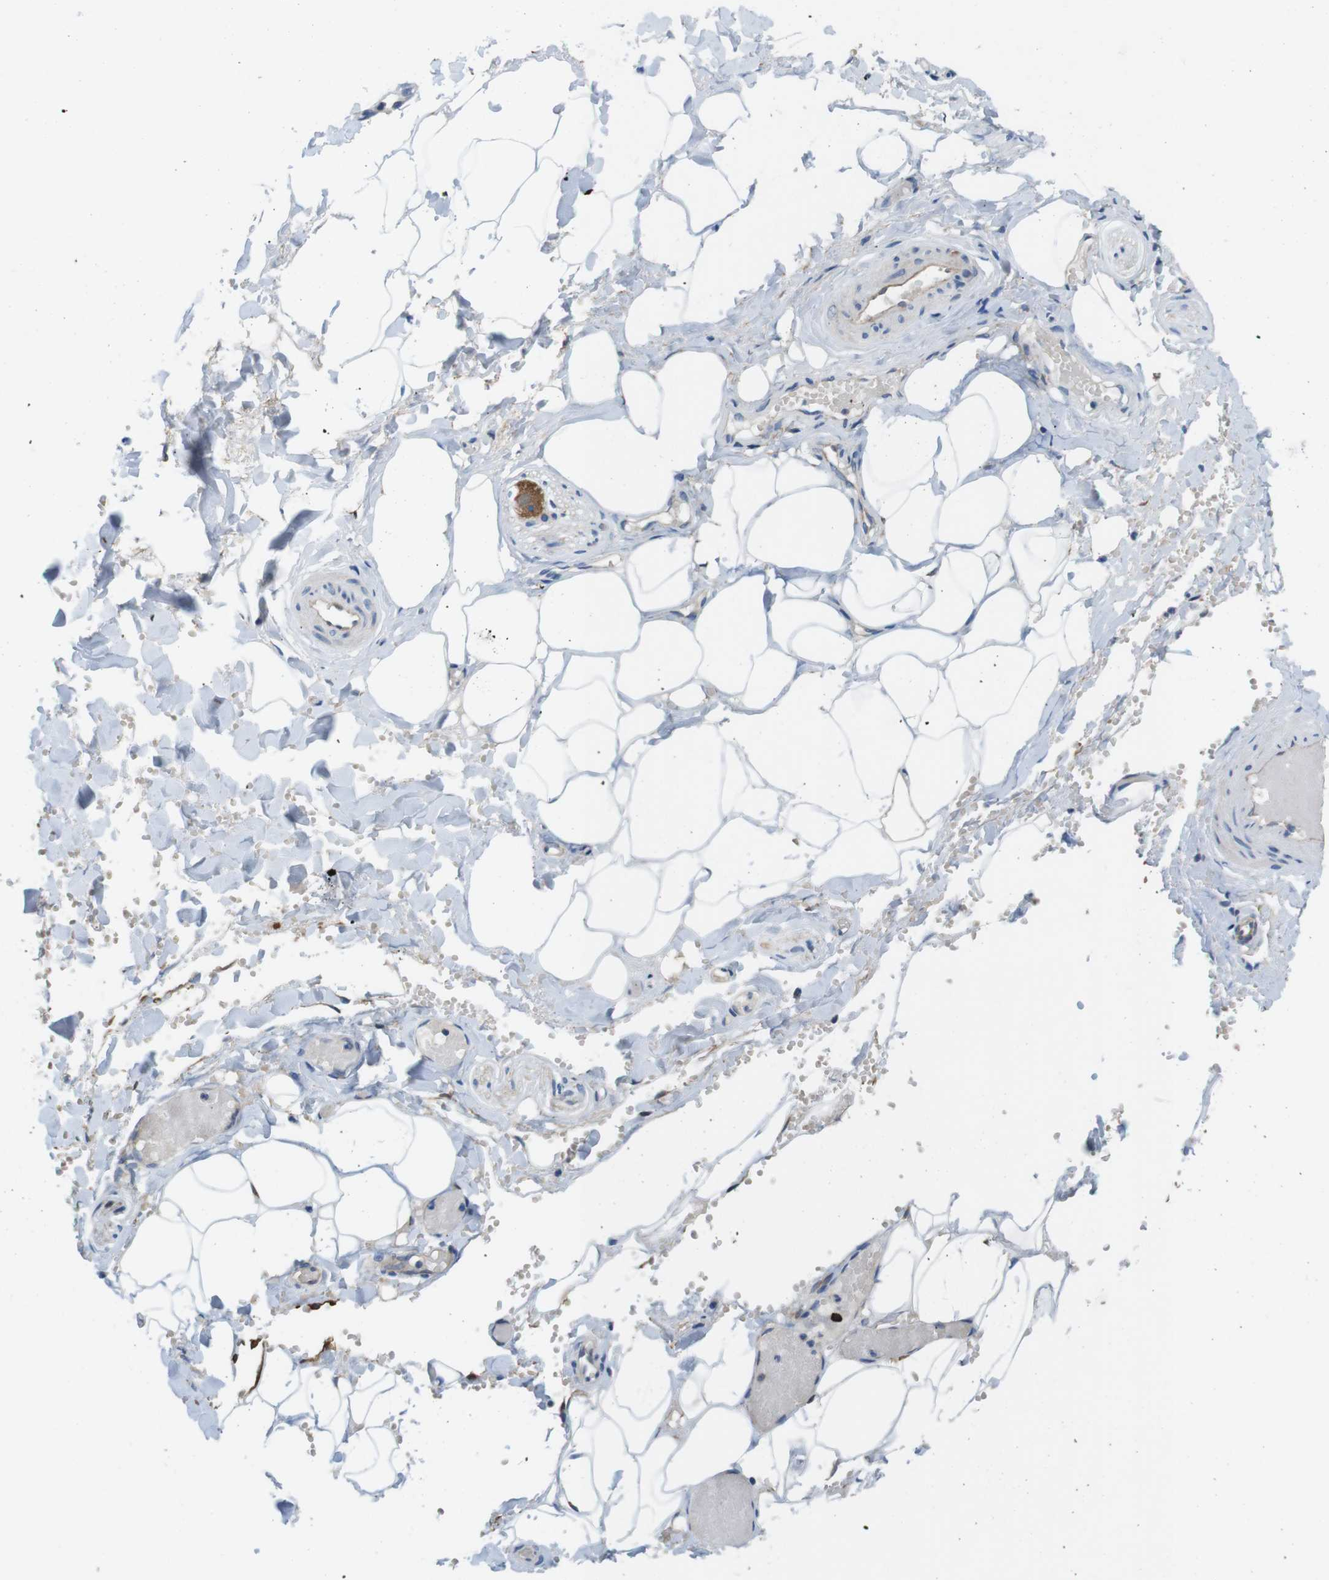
{"staining": {"intensity": "negative", "quantity": "none", "location": "none"}, "tissue": "adipose tissue", "cell_type": "Adipocytes", "image_type": "normal", "snomed": [{"axis": "morphology", "description": "Normal tissue, NOS"}, {"axis": "topography", "description": "Soft tissue"}, {"axis": "topography", "description": "Vascular tissue"}], "caption": "High power microscopy photomicrograph of an IHC histopathology image of normal adipose tissue, revealing no significant expression in adipocytes.", "gene": "DCLK1", "patient": {"sex": "female", "age": 35}}